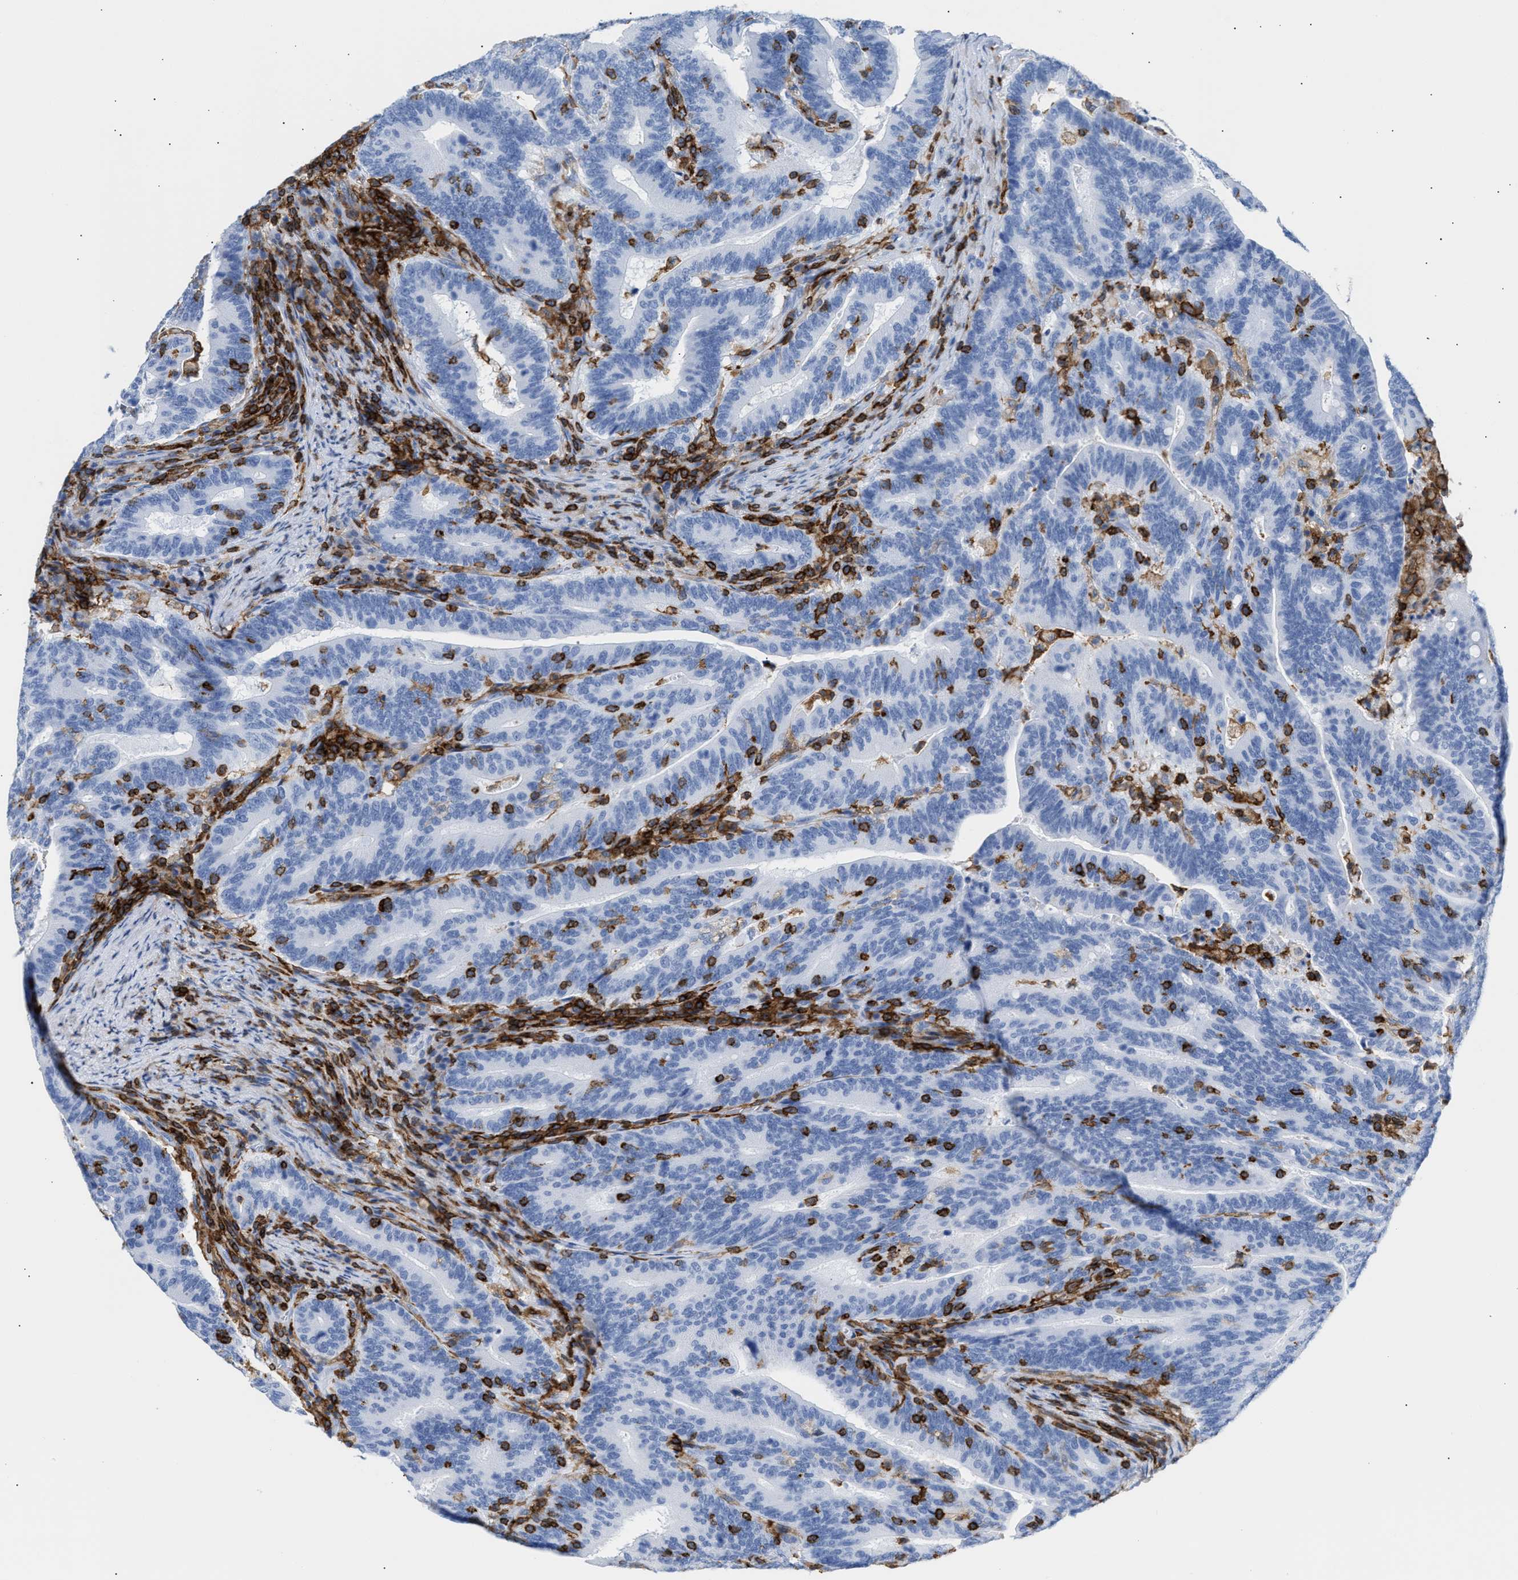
{"staining": {"intensity": "negative", "quantity": "none", "location": "none"}, "tissue": "colorectal cancer", "cell_type": "Tumor cells", "image_type": "cancer", "snomed": [{"axis": "morphology", "description": "Adenocarcinoma, NOS"}, {"axis": "topography", "description": "Colon"}], "caption": "DAB (3,3'-diaminobenzidine) immunohistochemical staining of human colorectal cancer (adenocarcinoma) displays no significant staining in tumor cells.", "gene": "LCP1", "patient": {"sex": "female", "age": 66}}